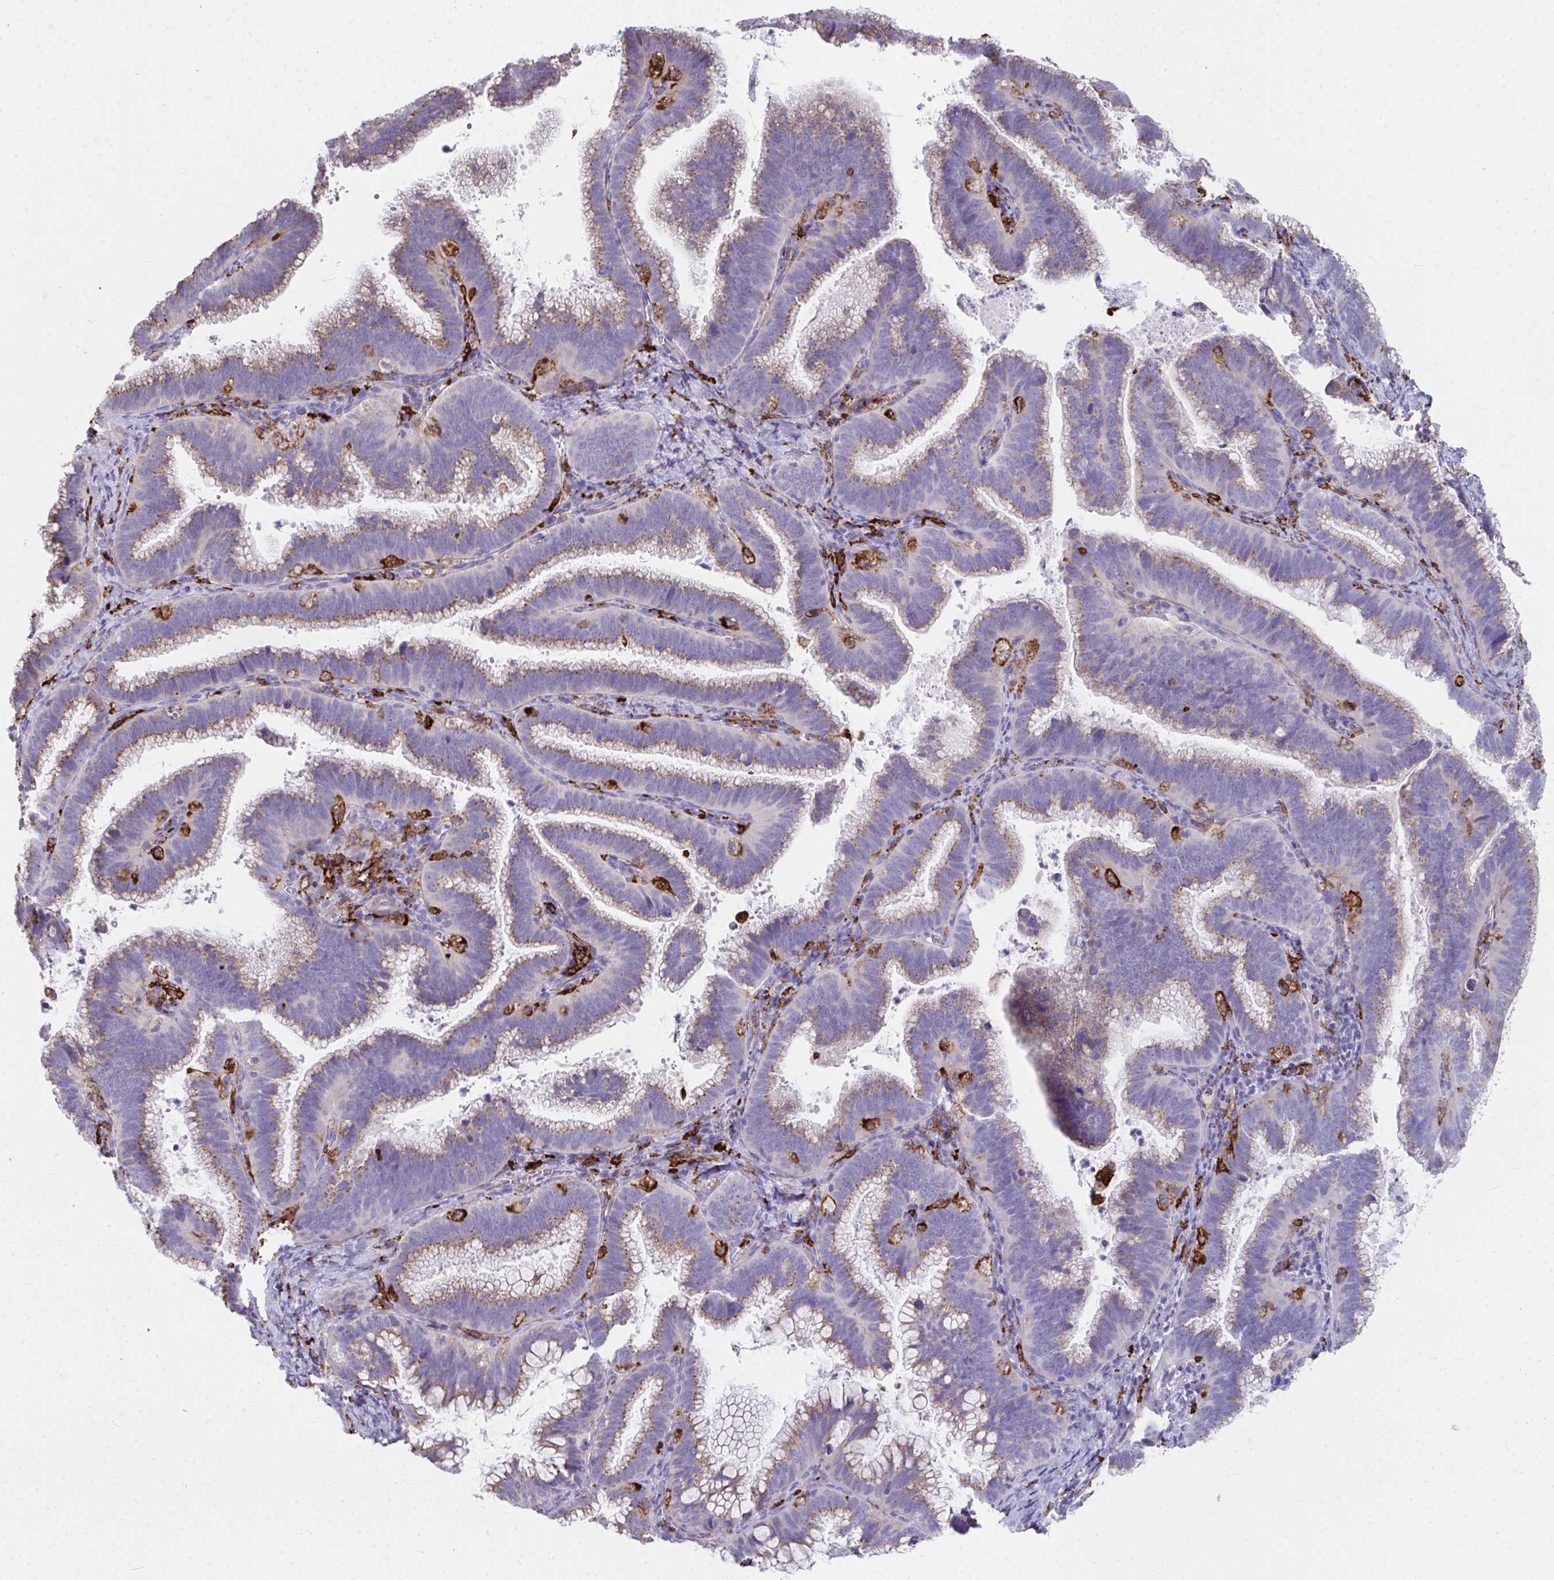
{"staining": {"intensity": "moderate", "quantity": "25%-75%", "location": "cytoplasmic/membranous"}, "tissue": "cervical cancer", "cell_type": "Tumor cells", "image_type": "cancer", "snomed": [{"axis": "morphology", "description": "Adenocarcinoma, NOS"}, {"axis": "topography", "description": "Cervix"}], "caption": "The image demonstrates a brown stain indicating the presence of a protein in the cytoplasmic/membranous of tumor cells in adenocarcinoma (cervical).", "gene": "CD163", "patient": {"sex": "female", "age": 61}}